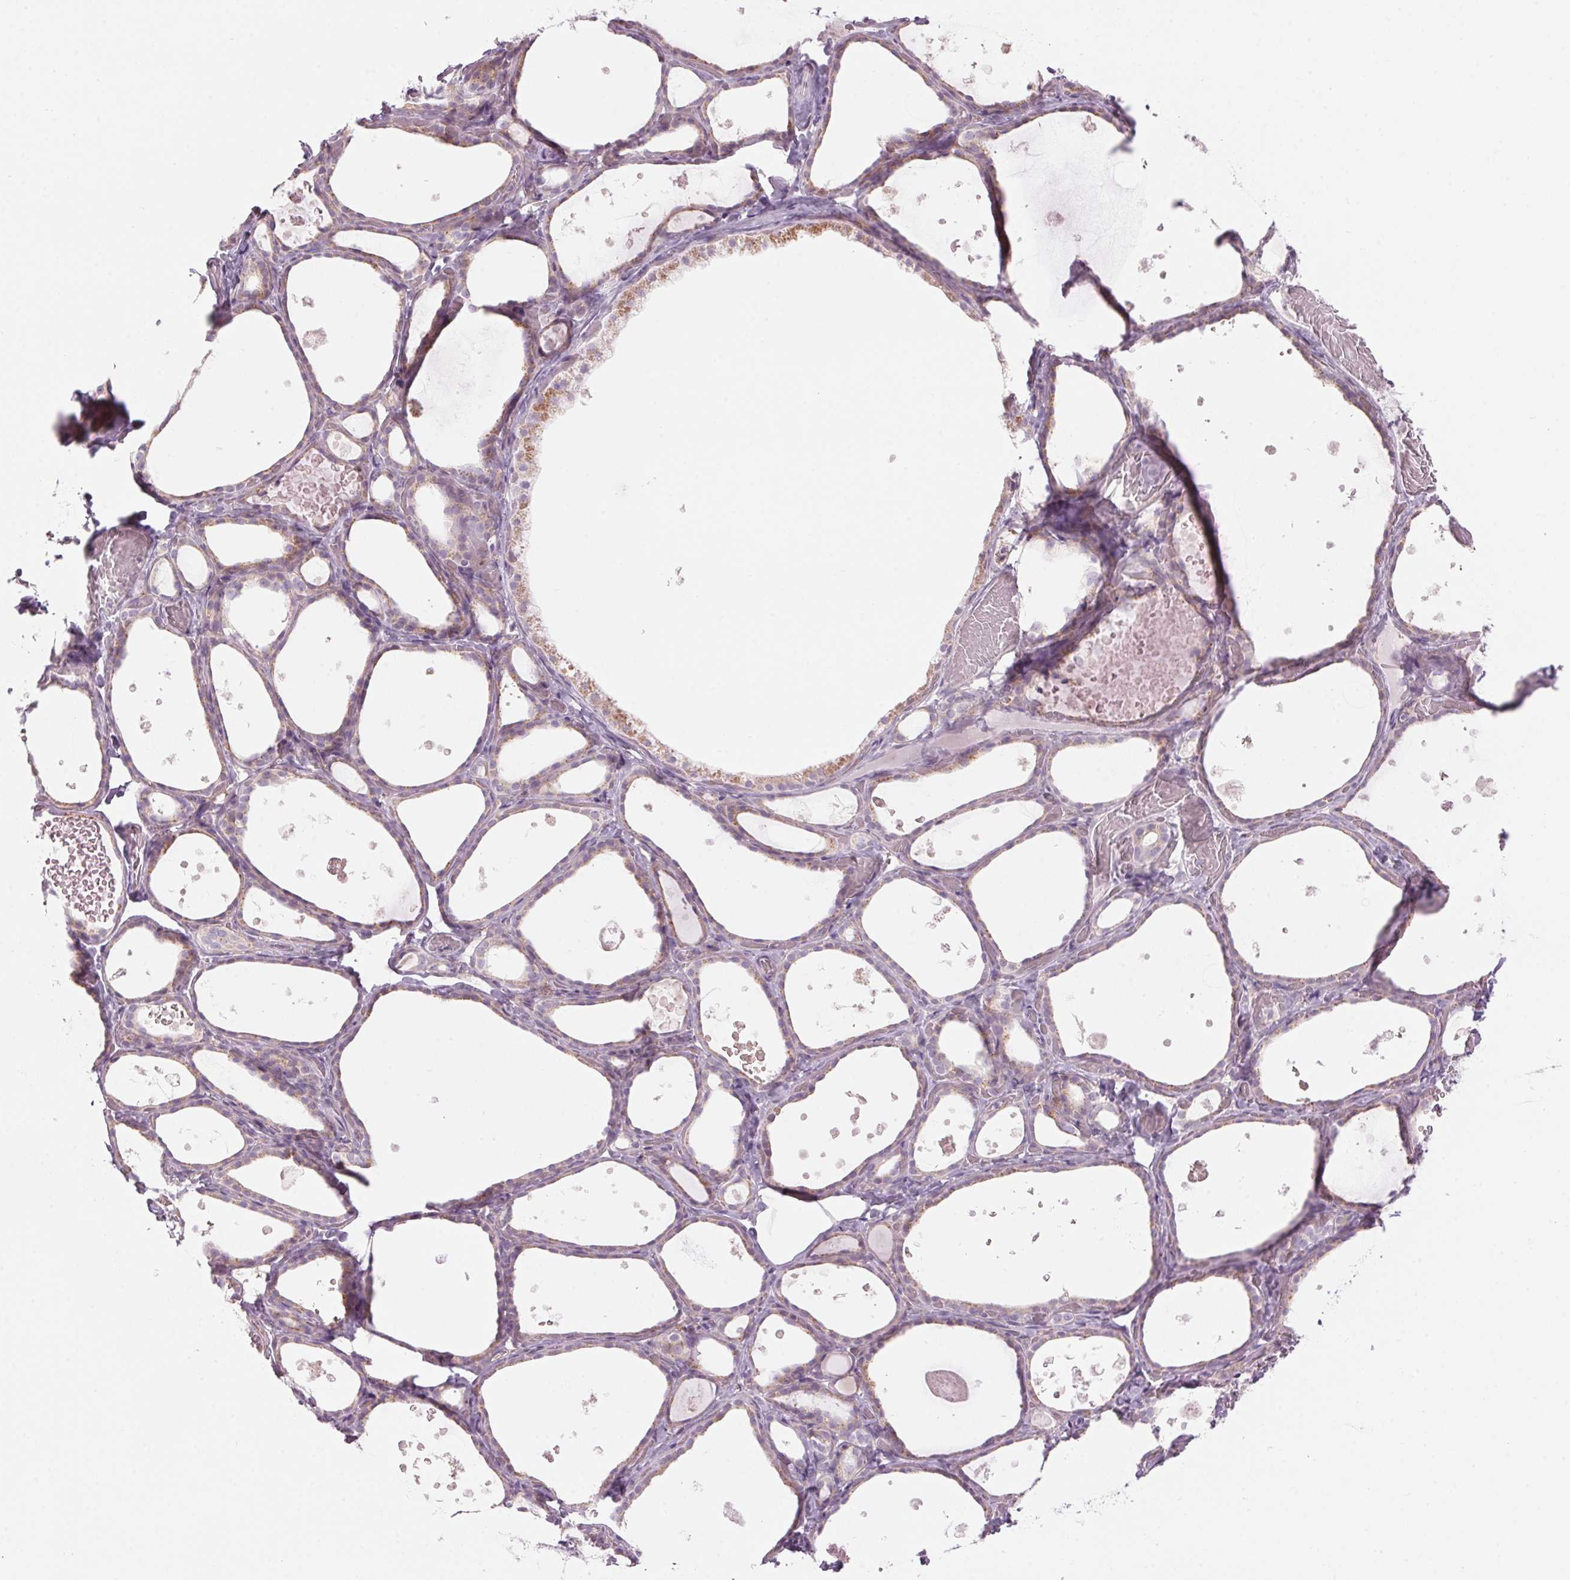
{"staining": {"intensity": "weak", "quantity": "25%-75%", "location": "cytoplasmic/membranous"}, "tissue": "thyroid gland", "cell_type": "Glandular cells", "image_type": "normal", "snomed": [{"axis": "morphology", "description": "Normal tissue, NOS"}, {"axis": "topography", "description": "Thyroid gland"}], "caption": "Immunohistochemistry (IHC) of benign human thyroid gland demonstrates low levels of weak cytoplasmic/membranous expression in approximately 25%-75% of glandular cells.", "gene": "GNMT", "patient": {"sex": "female", "age": 56}}